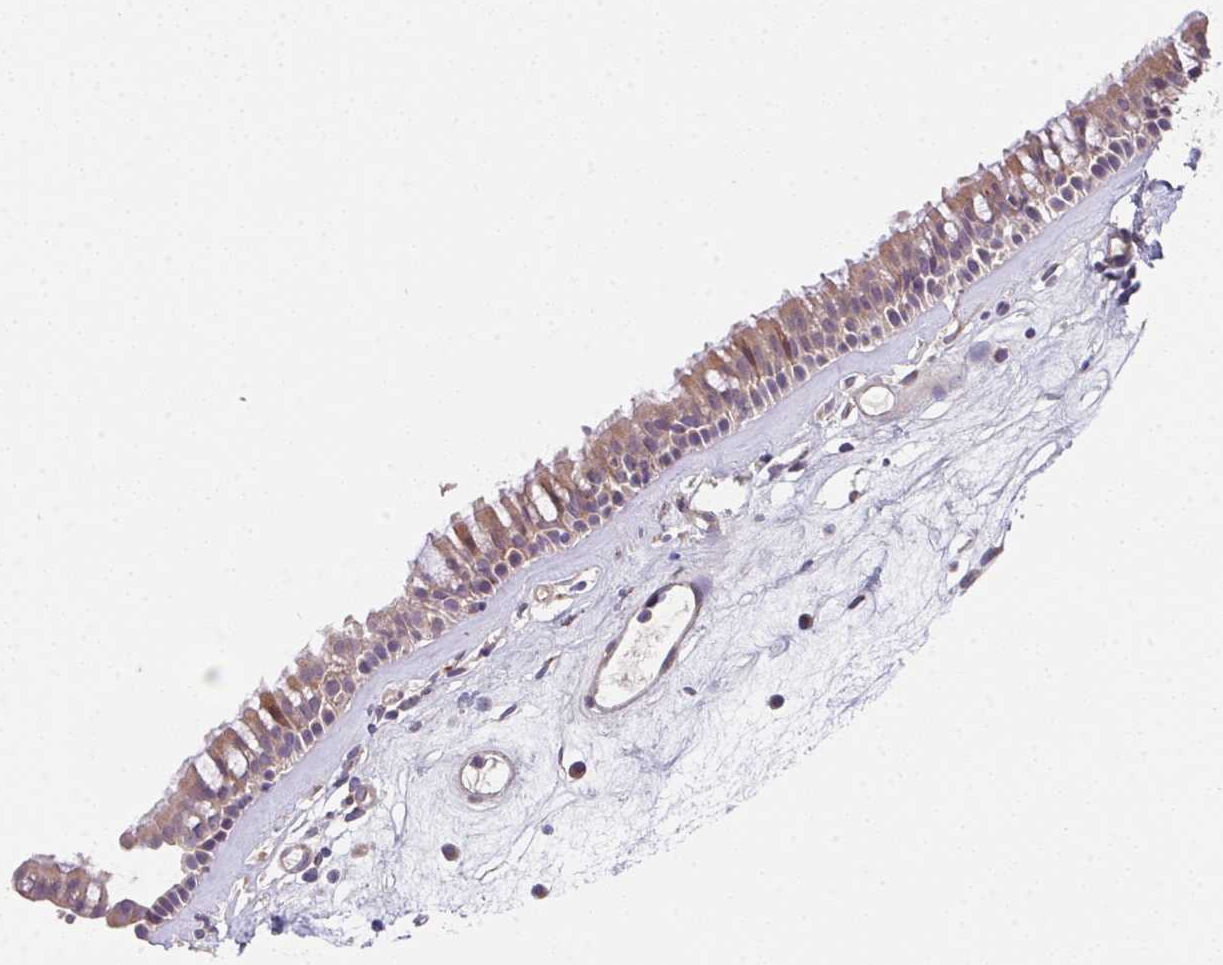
{"staining": {"intensity": "weak", "quantity": "25%-75%", "location": "cytoplasmic/membranous"}, "tissue": "nasopharynx", "cell_type": "Respiratory epithelial cells", "image_type": "normal", "snomed": [{"axis": "morphology", "description": "Normal tissue, NOS"}, {"axis": "topography", "description": "Nasopharynx"}], "caption": "An immunohistochemistry histopathology image of unremarkable tissue is shown. Protein staining in brown labels weak cytoplasmic/membranous positivity in nasopharynx within respiratory epithelial cells.", "gene": "TSPAN31", "patient": {"sex": "female", "age": 39}}